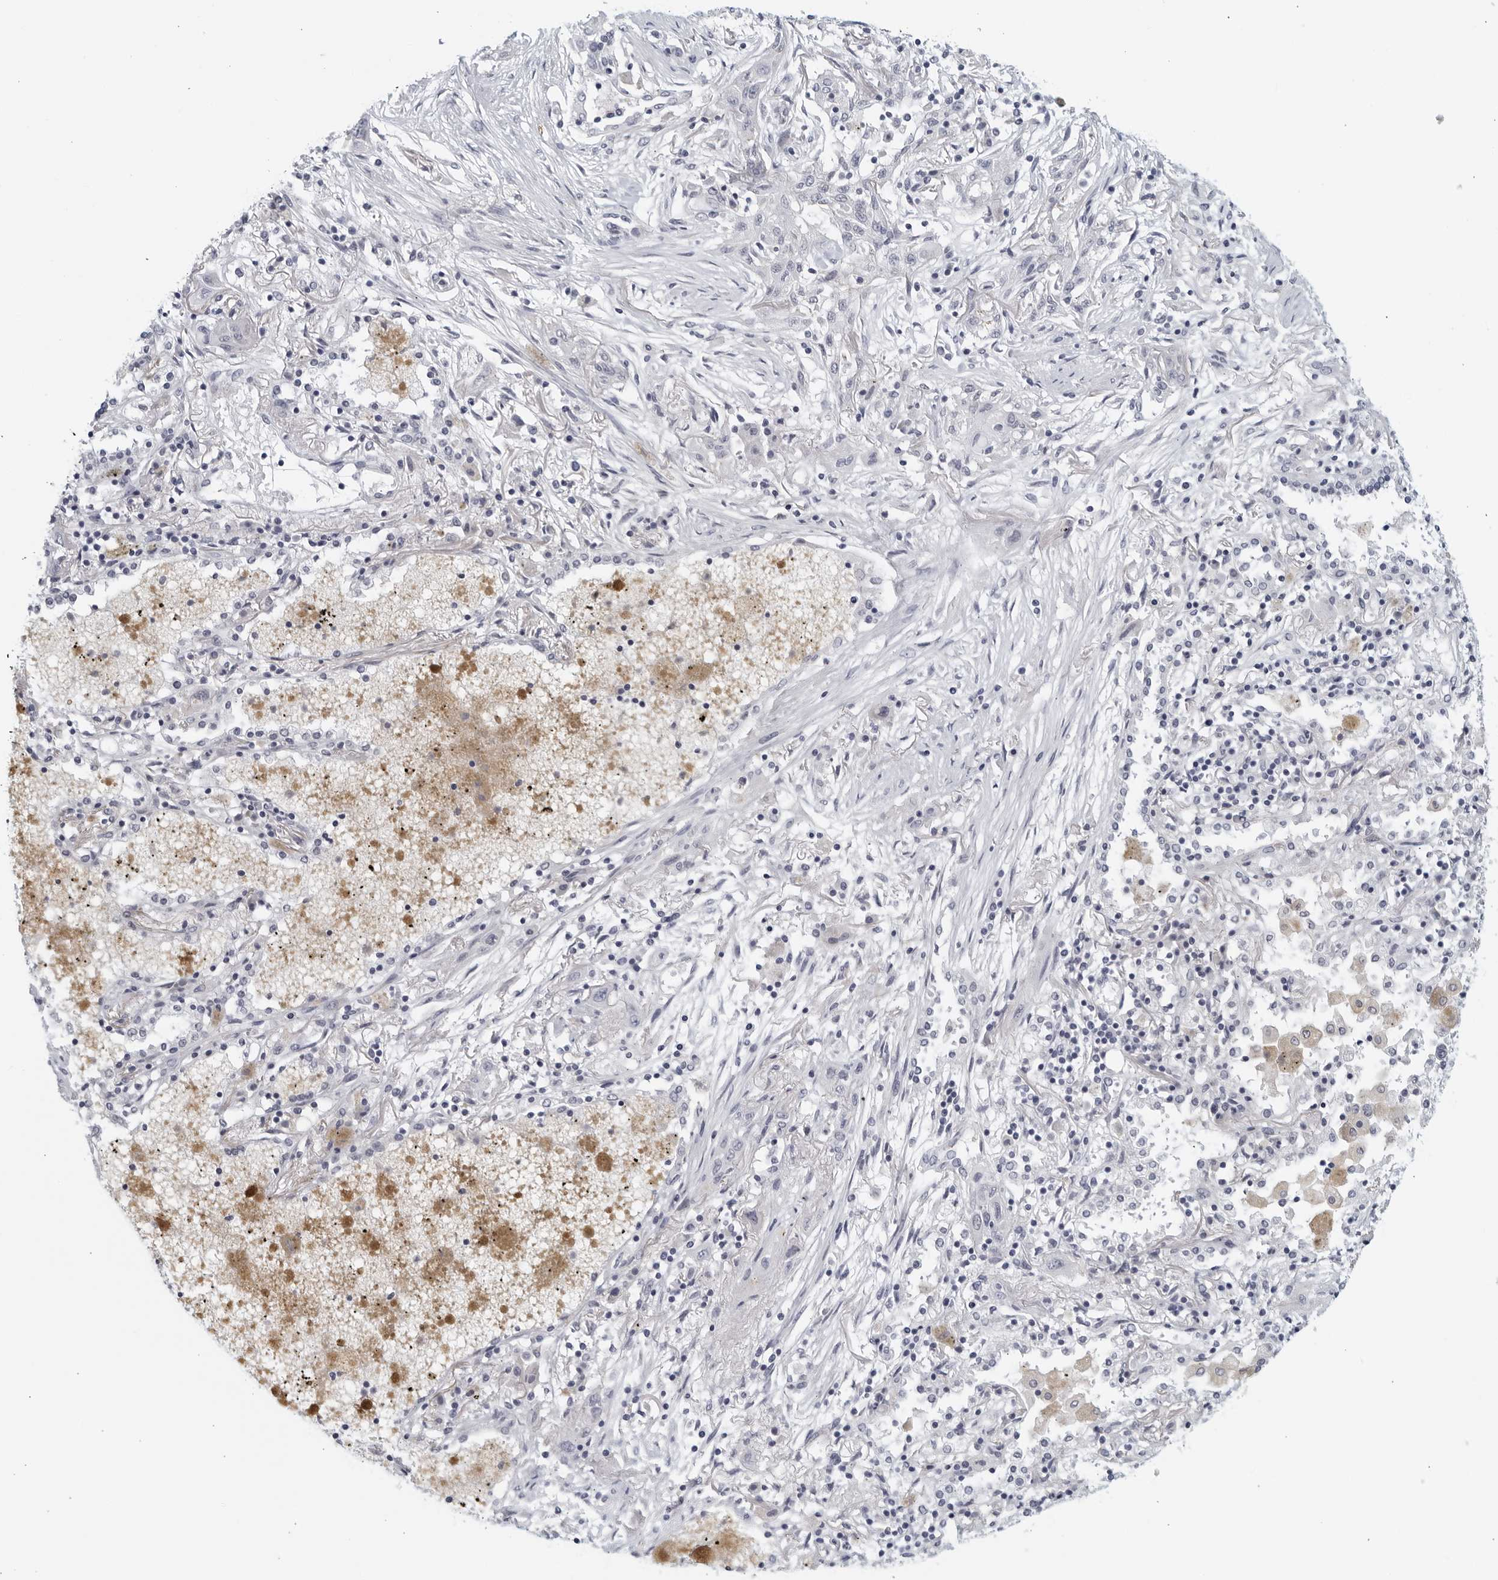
{"staining": {"intensity": "negative", "quantity": "none", "location": "none"}, "tissue": "lung cancer", "cell_type": "Tumor cells", "image_type": "cancer", "snomed": [{"axis": "morphology", "description": "Squamous cell carcinoma, NOS"}, {"axis": "topography", "description": "Lung"}], "caption": "Lung squamous cell carcinoma was stained to show a protein in brown. There is no significant staining in tumor cells.", "gene": "MATN1", "patient": {"sex": "female", "age": 47}}